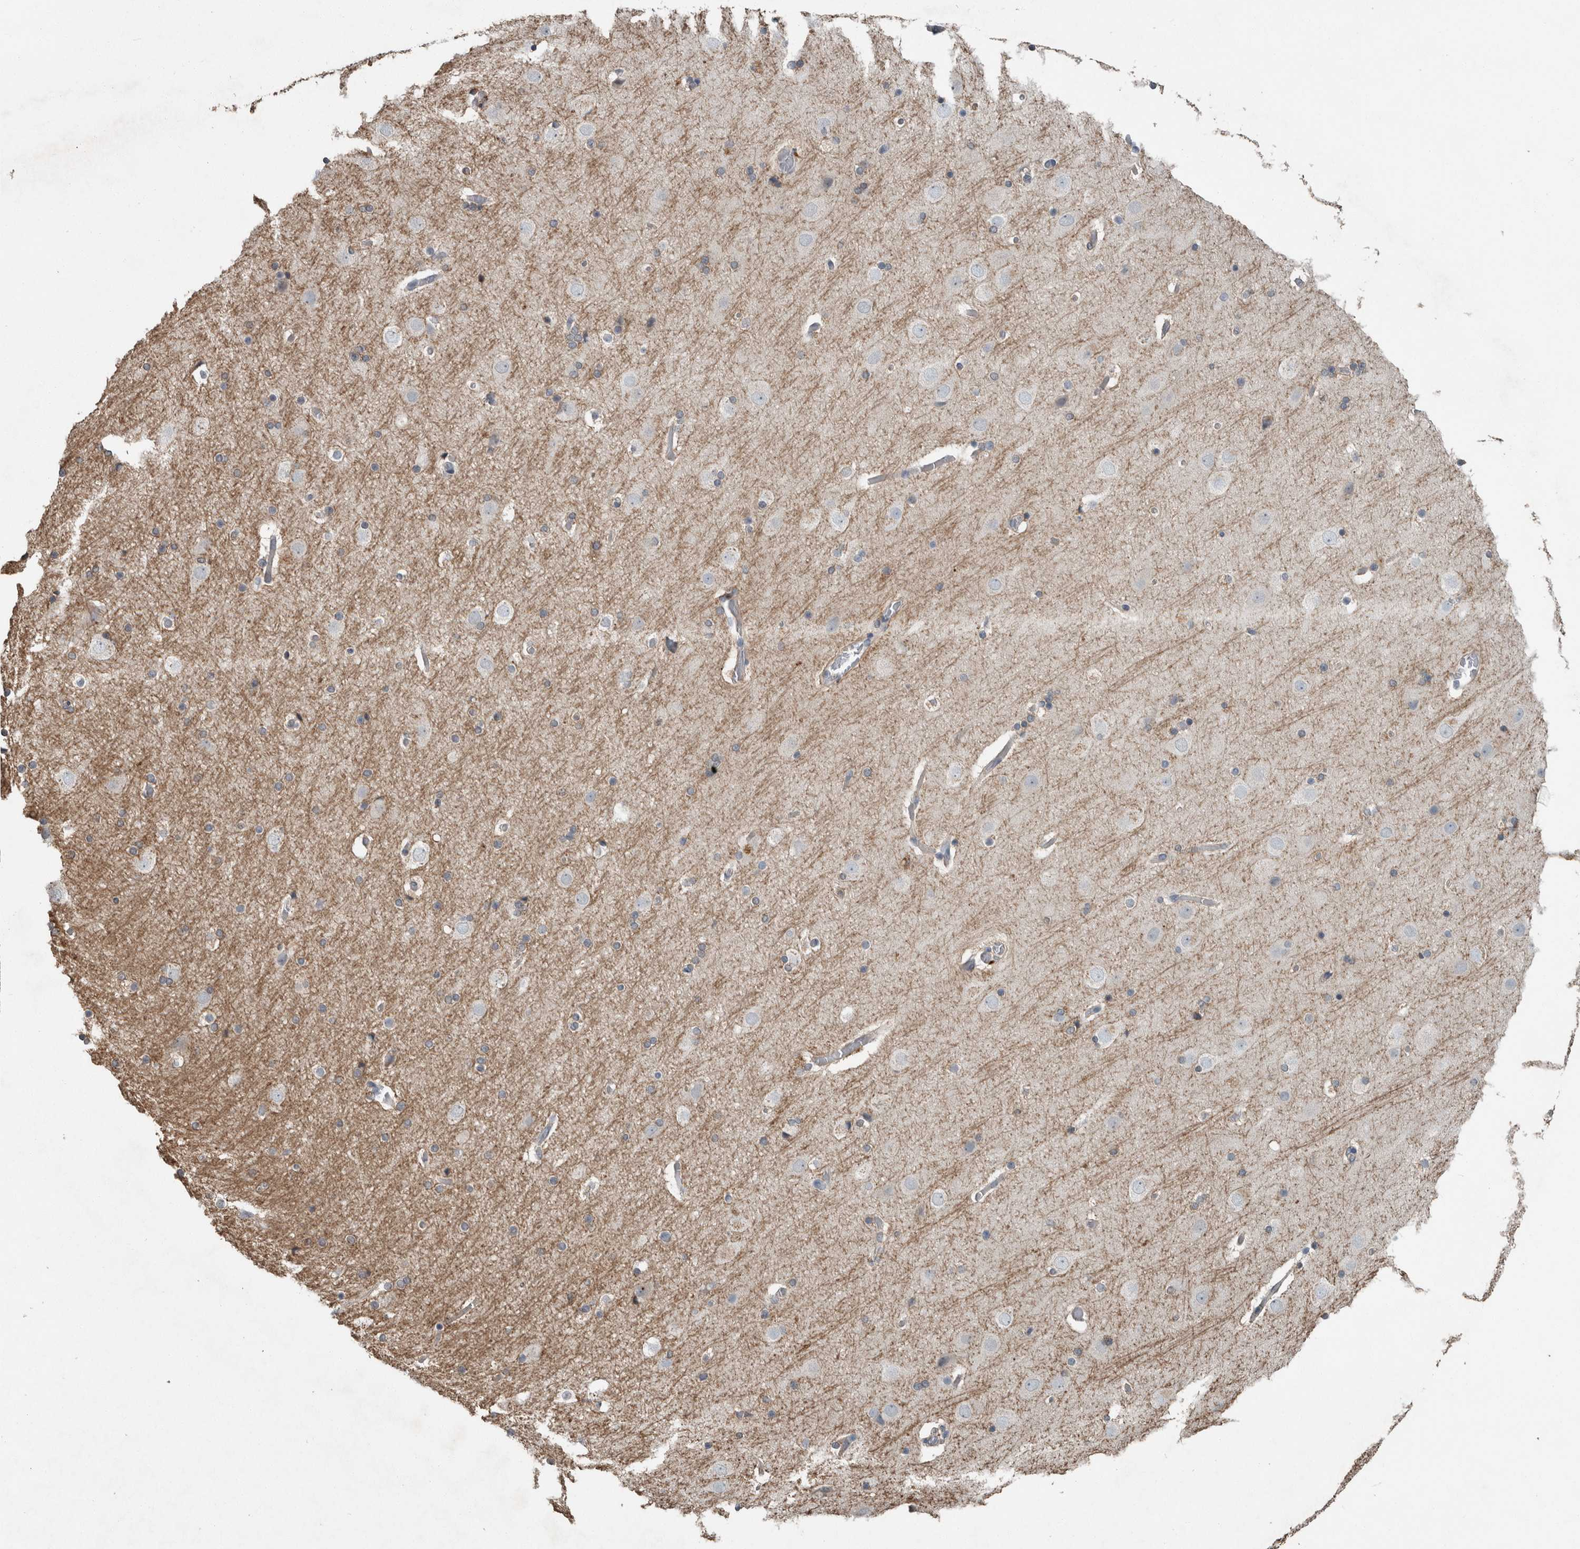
{"staining": {"intensity": "negative", "quantity": "none", "location": "none"}, "tissue": "cerebral cortex", "cell_type": "Endothelial cells", "image_type": "normal", "snomed": [{"axis": "morphology", "description": "Normal tissue, NOS"}, {"axis": "topography", "description": "Cerebral cortex"}], "caption": "Endothelial cells show no significant protein positivity in normal cerebral cortex. Brightfield microscopy of immunohistochemistry (IHC) stained with DAB (brown) and hematoxylin (blue), captured at high magnification.", "gene": "KNTC1", "patient": {"sex": "male", "age": 57}}